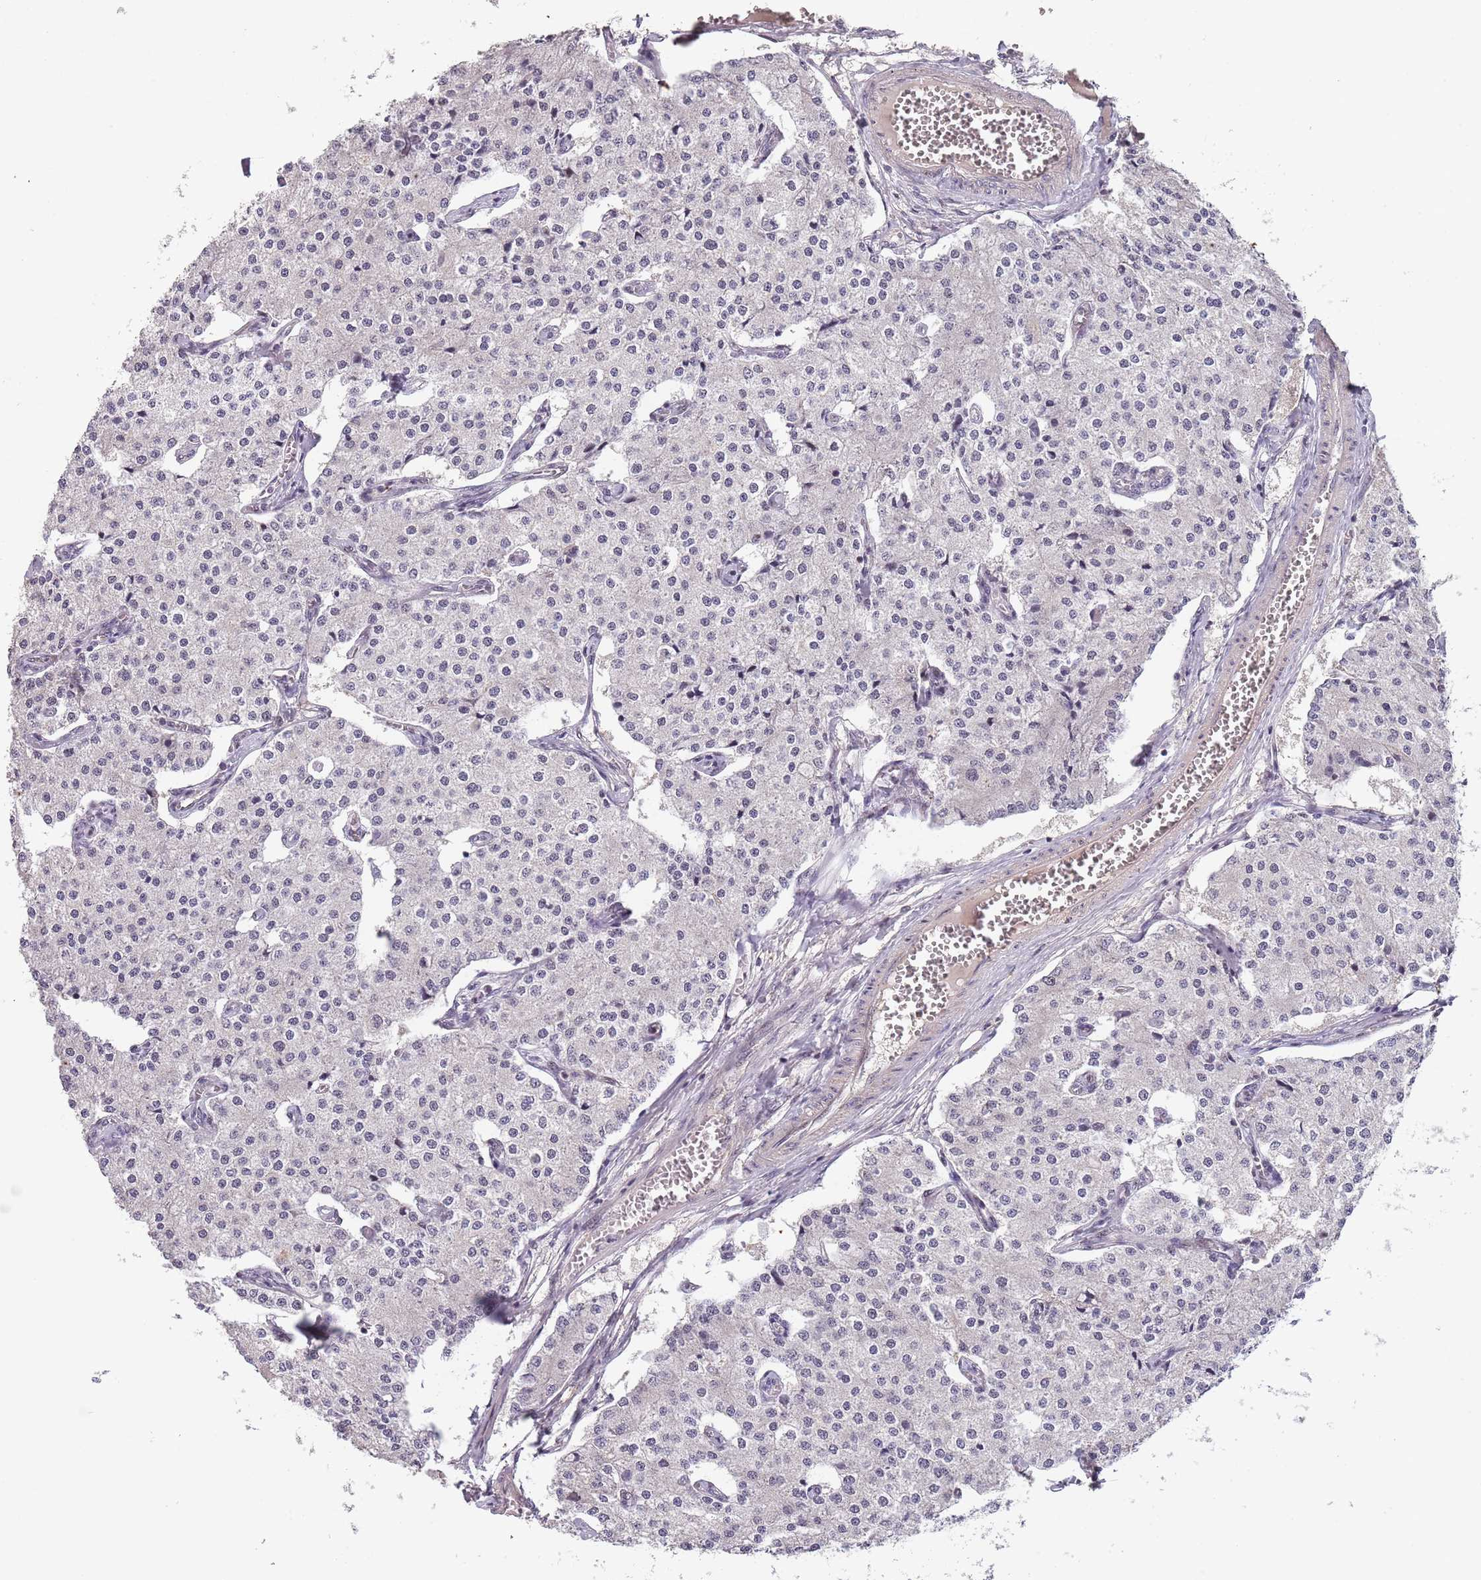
{"staining": {"intensity": "negative", "quantity": "none", "location": "none"}, "tissue": "carcinoid", "cell_type": "Tumor cells", "image_type": "cancer", "snomed": [{"axis": "morphology", "description": "Carcinoid, malignant, NOS"}, {"axis": "topography", "description": "Colon"}], "caption": "Tumor cells are negative for protein expression in human carcinoid (malignant).", "gene": "CIZ1", "patient": {"sex": "female", "age": 52}}